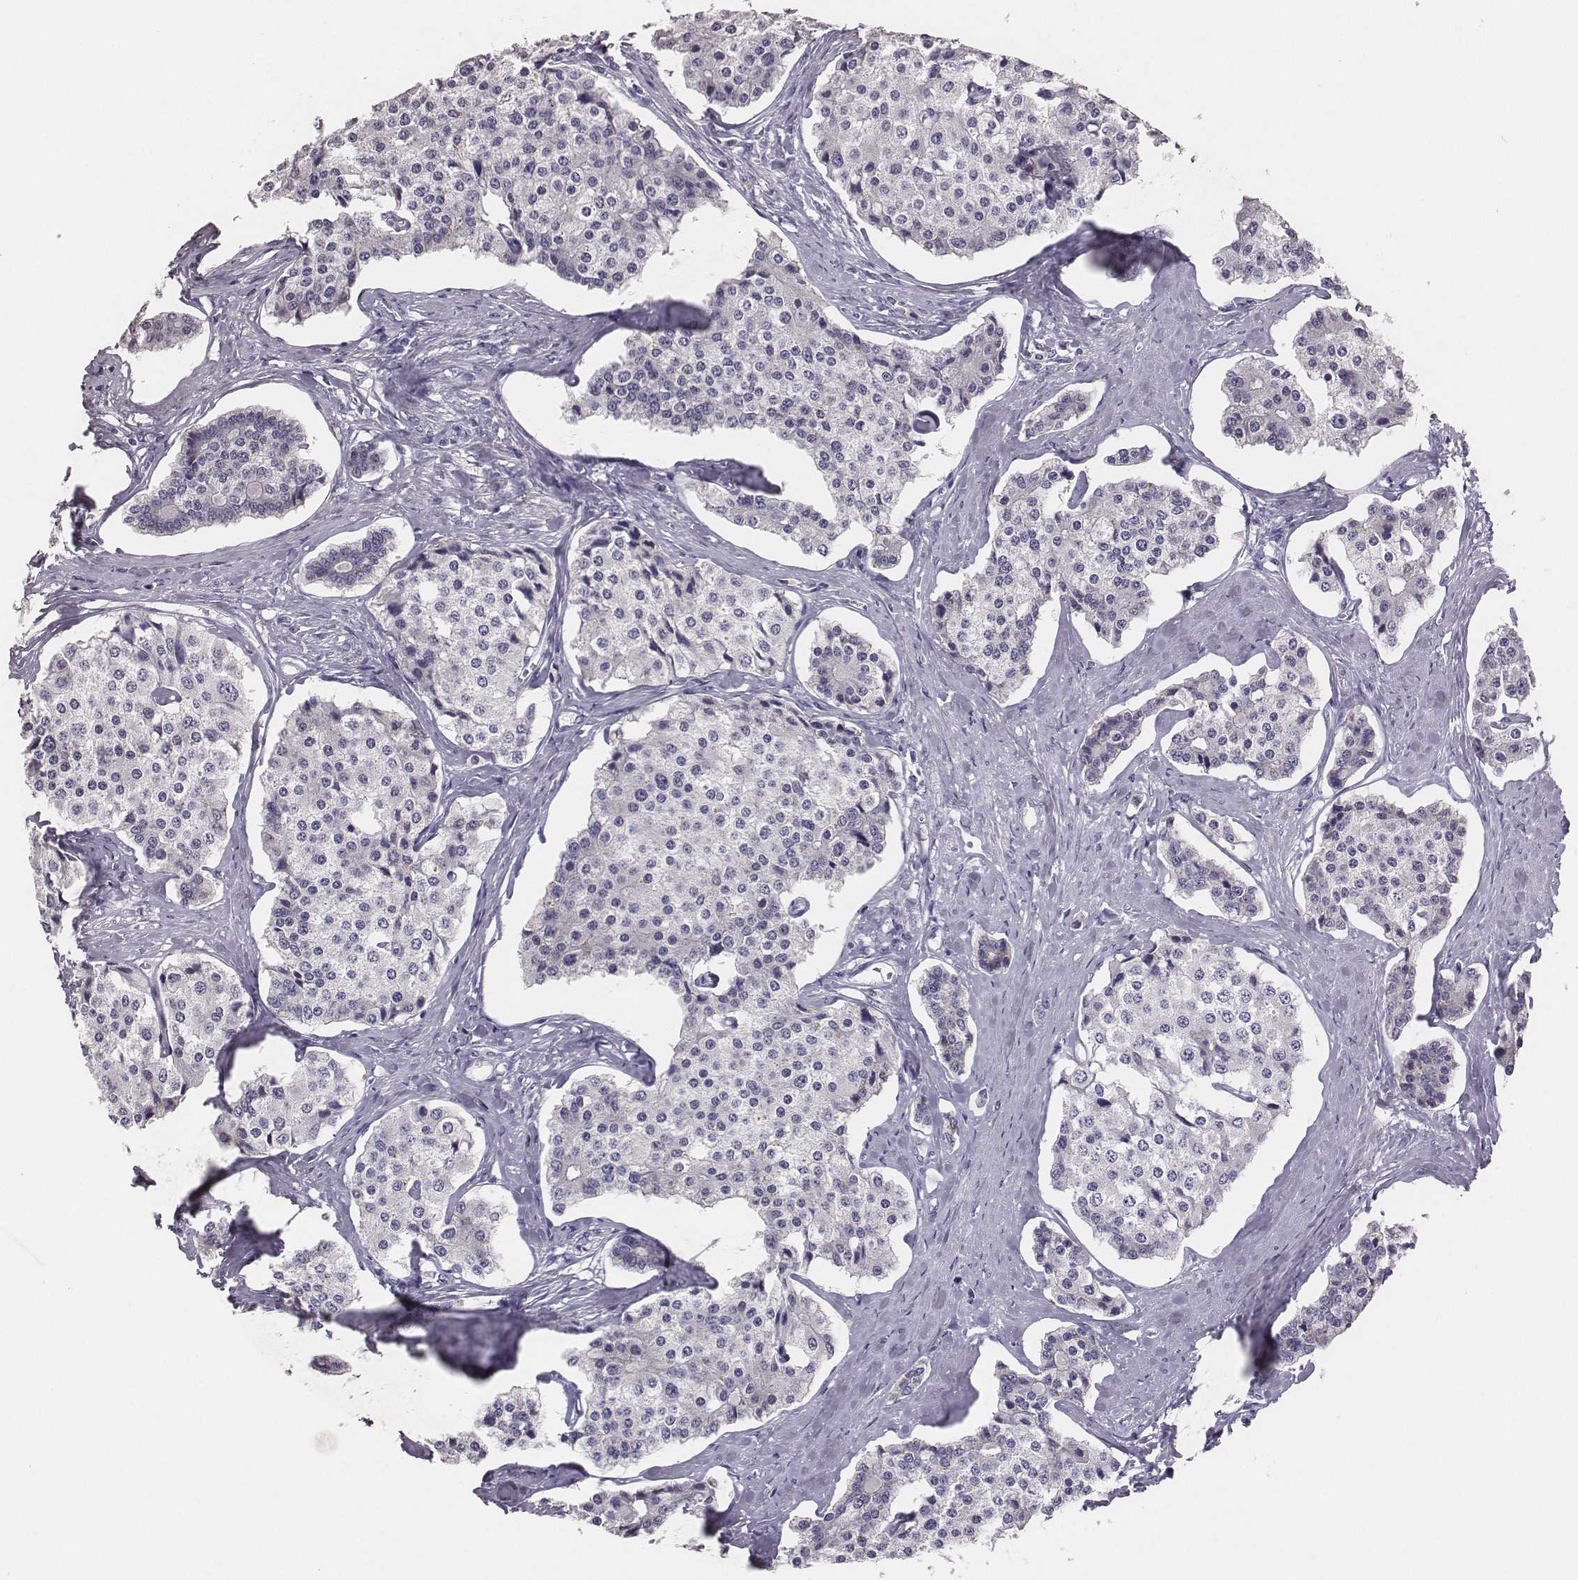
{"staining": {"intensity": "negative", "quantity": "none", "location": "none"}, "tissue": "carcinoid", "cell_type": "Tumor cells", "image_type": "cancer", "snomed": [{"axis": "morphology", "description": "Carcinoid, malignant, NOS"}, {"axis": "topography", "description": "Small intestine"}], "caption": "IHC image of human malignant carcinoid stained for a protein (brown), which demonstrates no staining in tumor cells. Nuclei are stained in blue.", "gene": "EN1", "patient": {"sex": "female", "age": 65}}